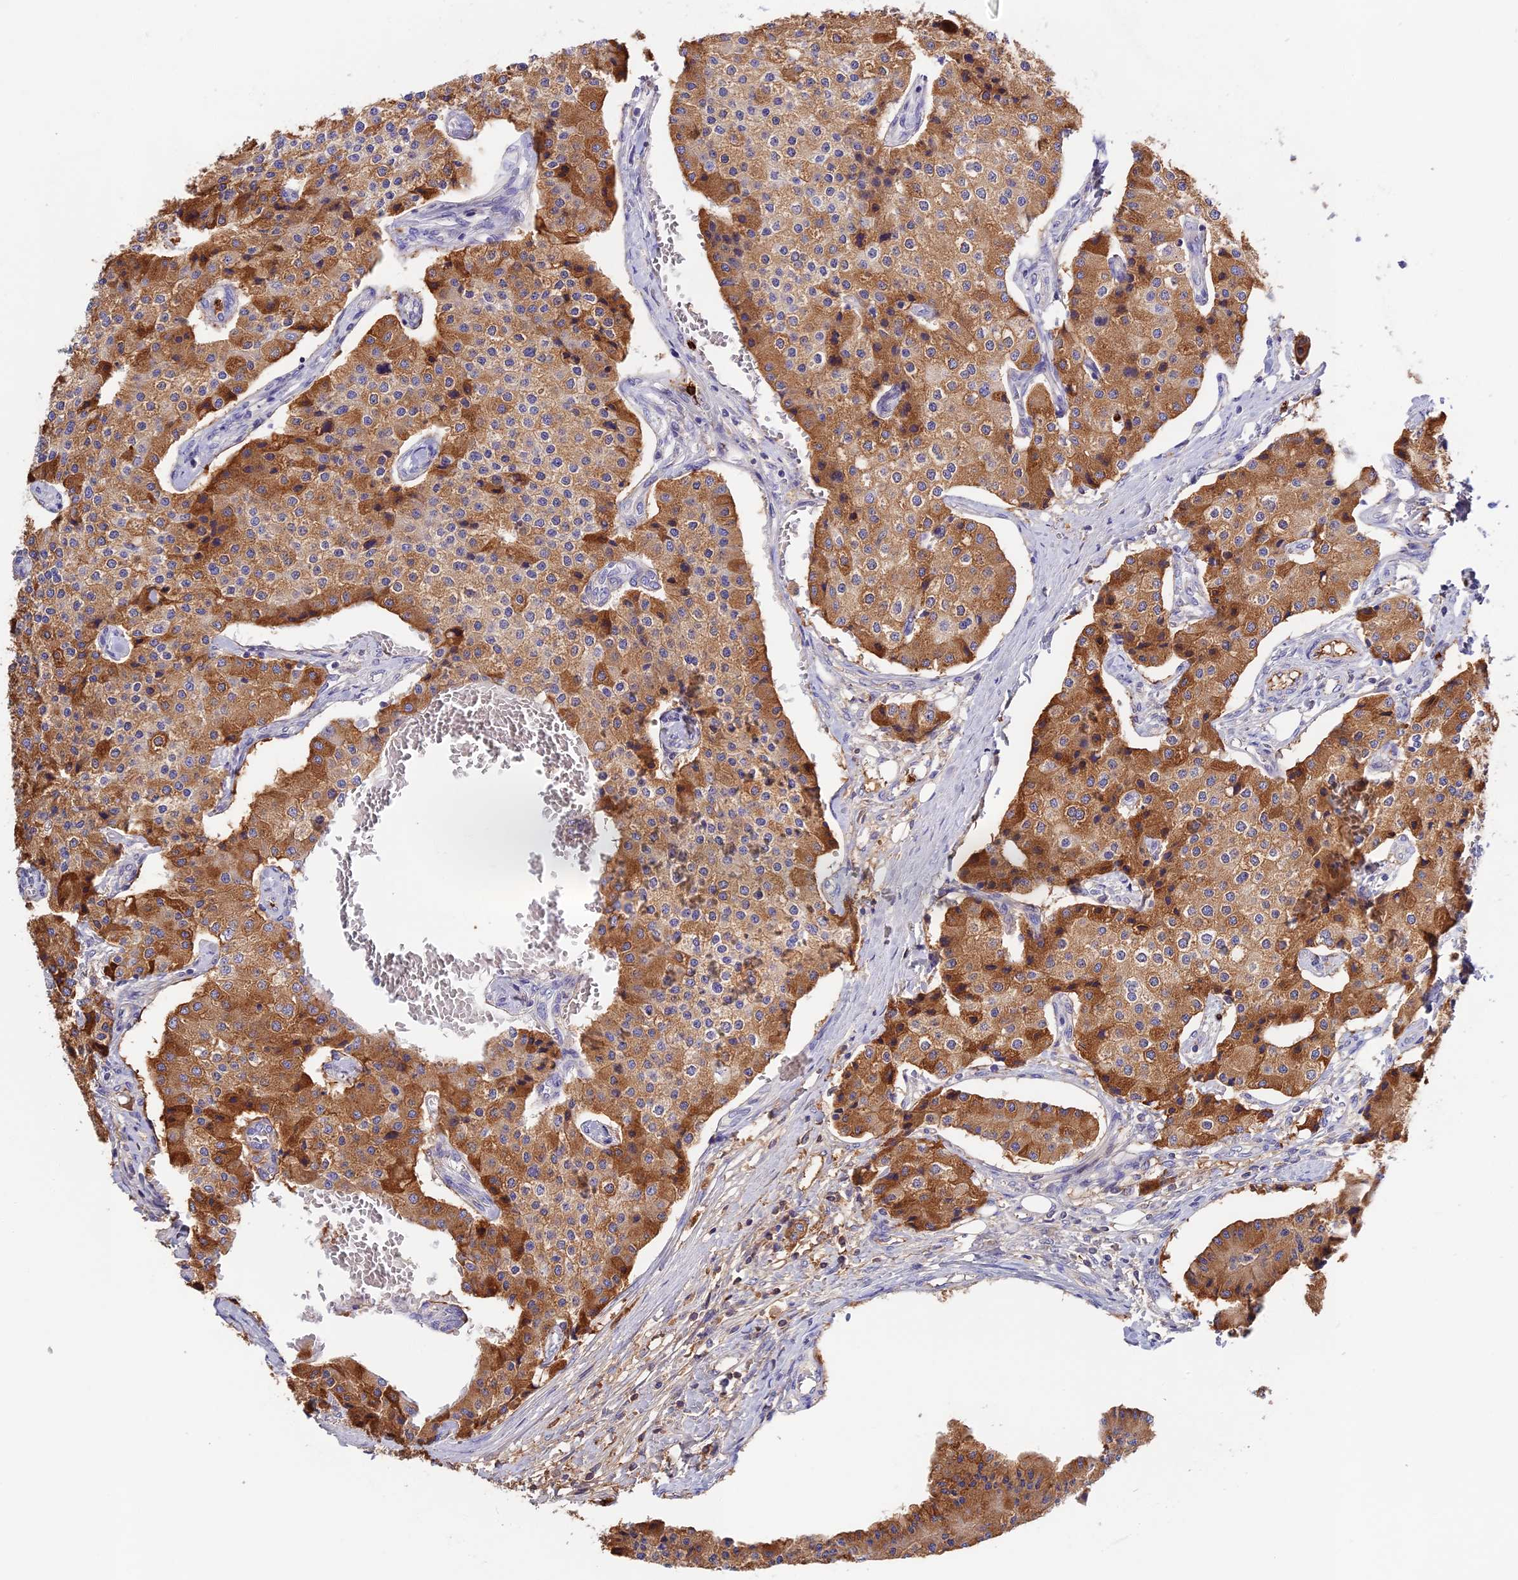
{"staining": {"intensity": "moderate", "quantity": ">75%", "location": "cytoplasmic/membranous"}, "tissue": "carcinoid", "cell_type": "Tumor cells", "image_type": "cancer", "snomed": [{"axis": "morphology", "description": "Carcinoid, malignant, NOS"}, {"axis": "topography", "description": "Colon"}], "caption": "Protein staining of carcinoid tissue displays moderate cytoplasmic/membranous staining in about >75% of tumor cells.", "gene": "ADGRD1", "patient": {"sex": "female", "age": 52}}